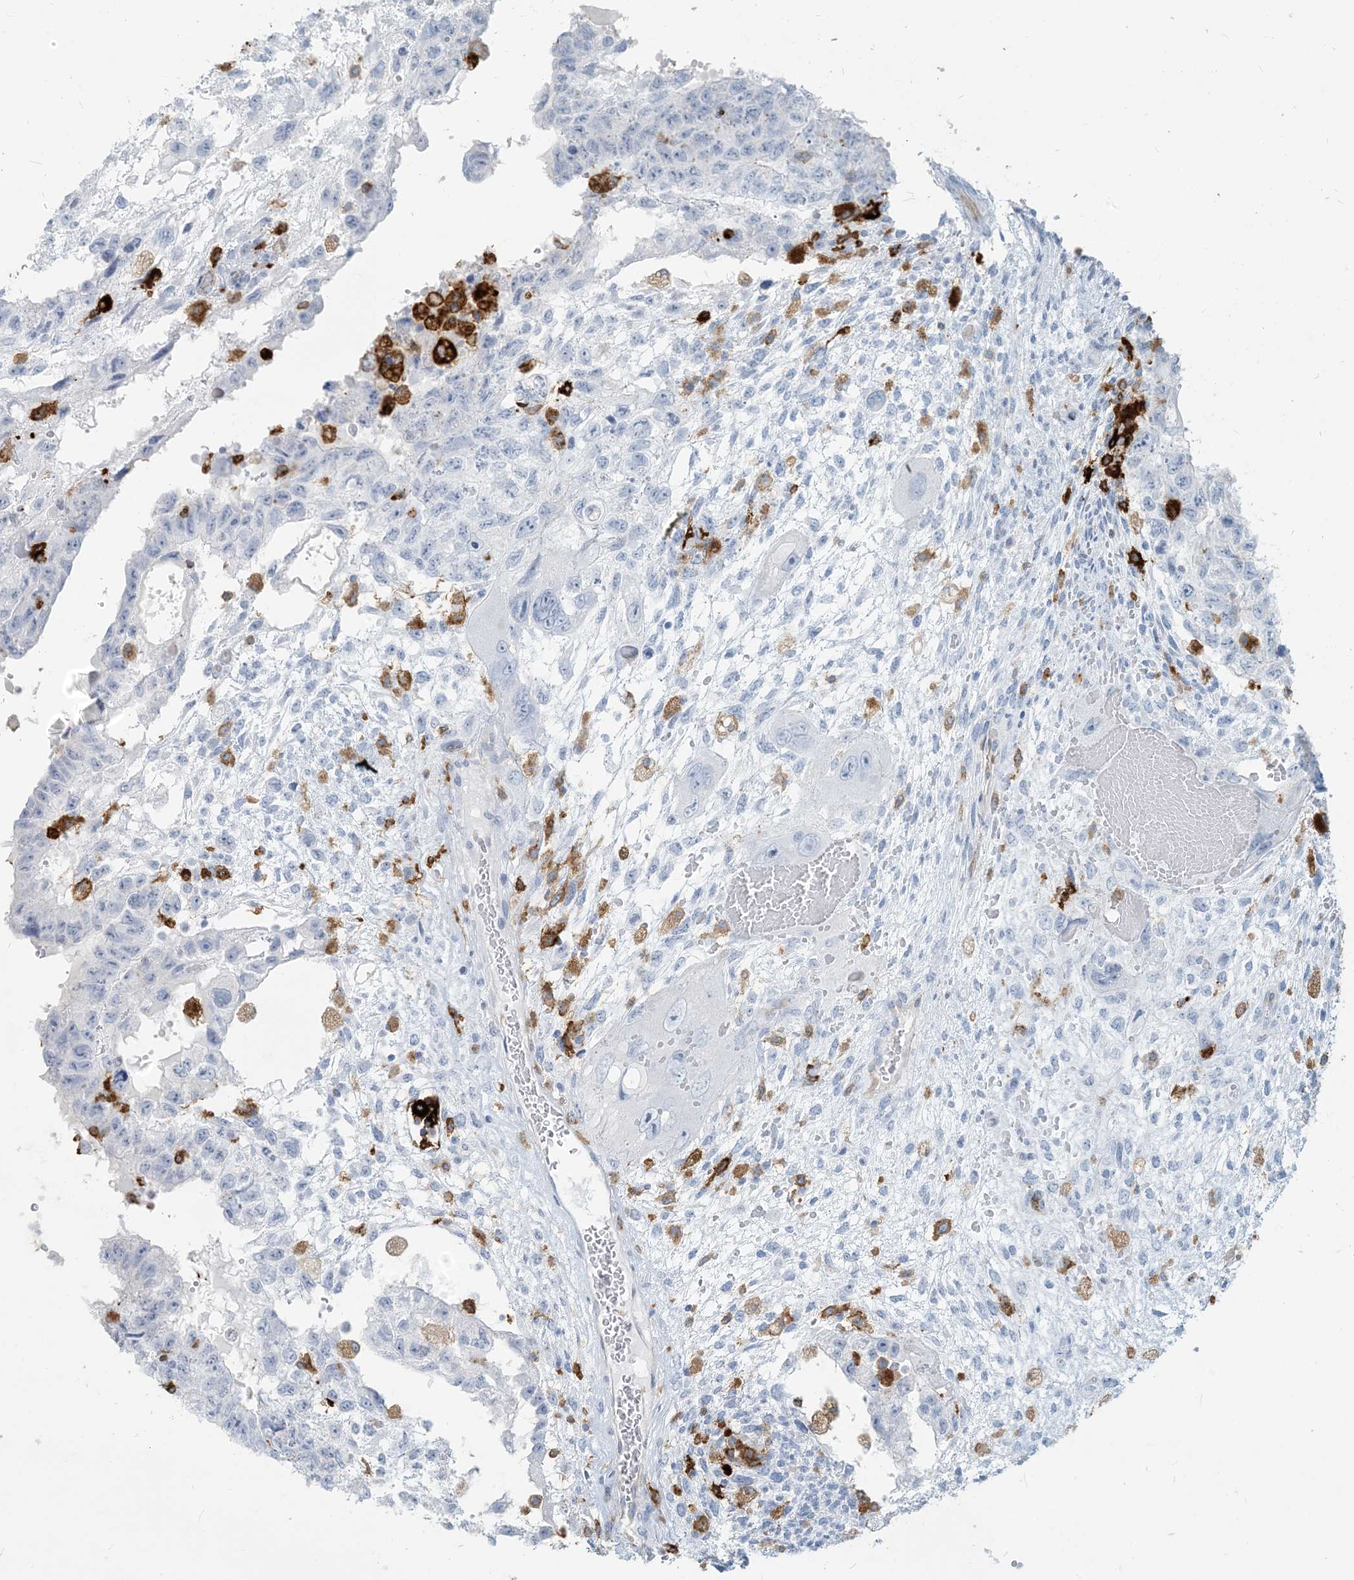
{"staining": {"intensity": "negative", "quantity": "none", "location": "none"}, "tissue": "testis cancer", "cell_type": "Tumor cells", "image_type": "cancer", "snomed": [{"axis": "morphology", "description": "Carcinoma, Embryonal, NOS"}, {"axis": "topography", "description": "Testis"}], "caption": "This is an immunohistochemistry image of human testis cancer (embryonal carcinoma). There is no staining in tumor cells.", "gene": "HLA-DRB1", "patient": {"sex": "male", "age": 36}}